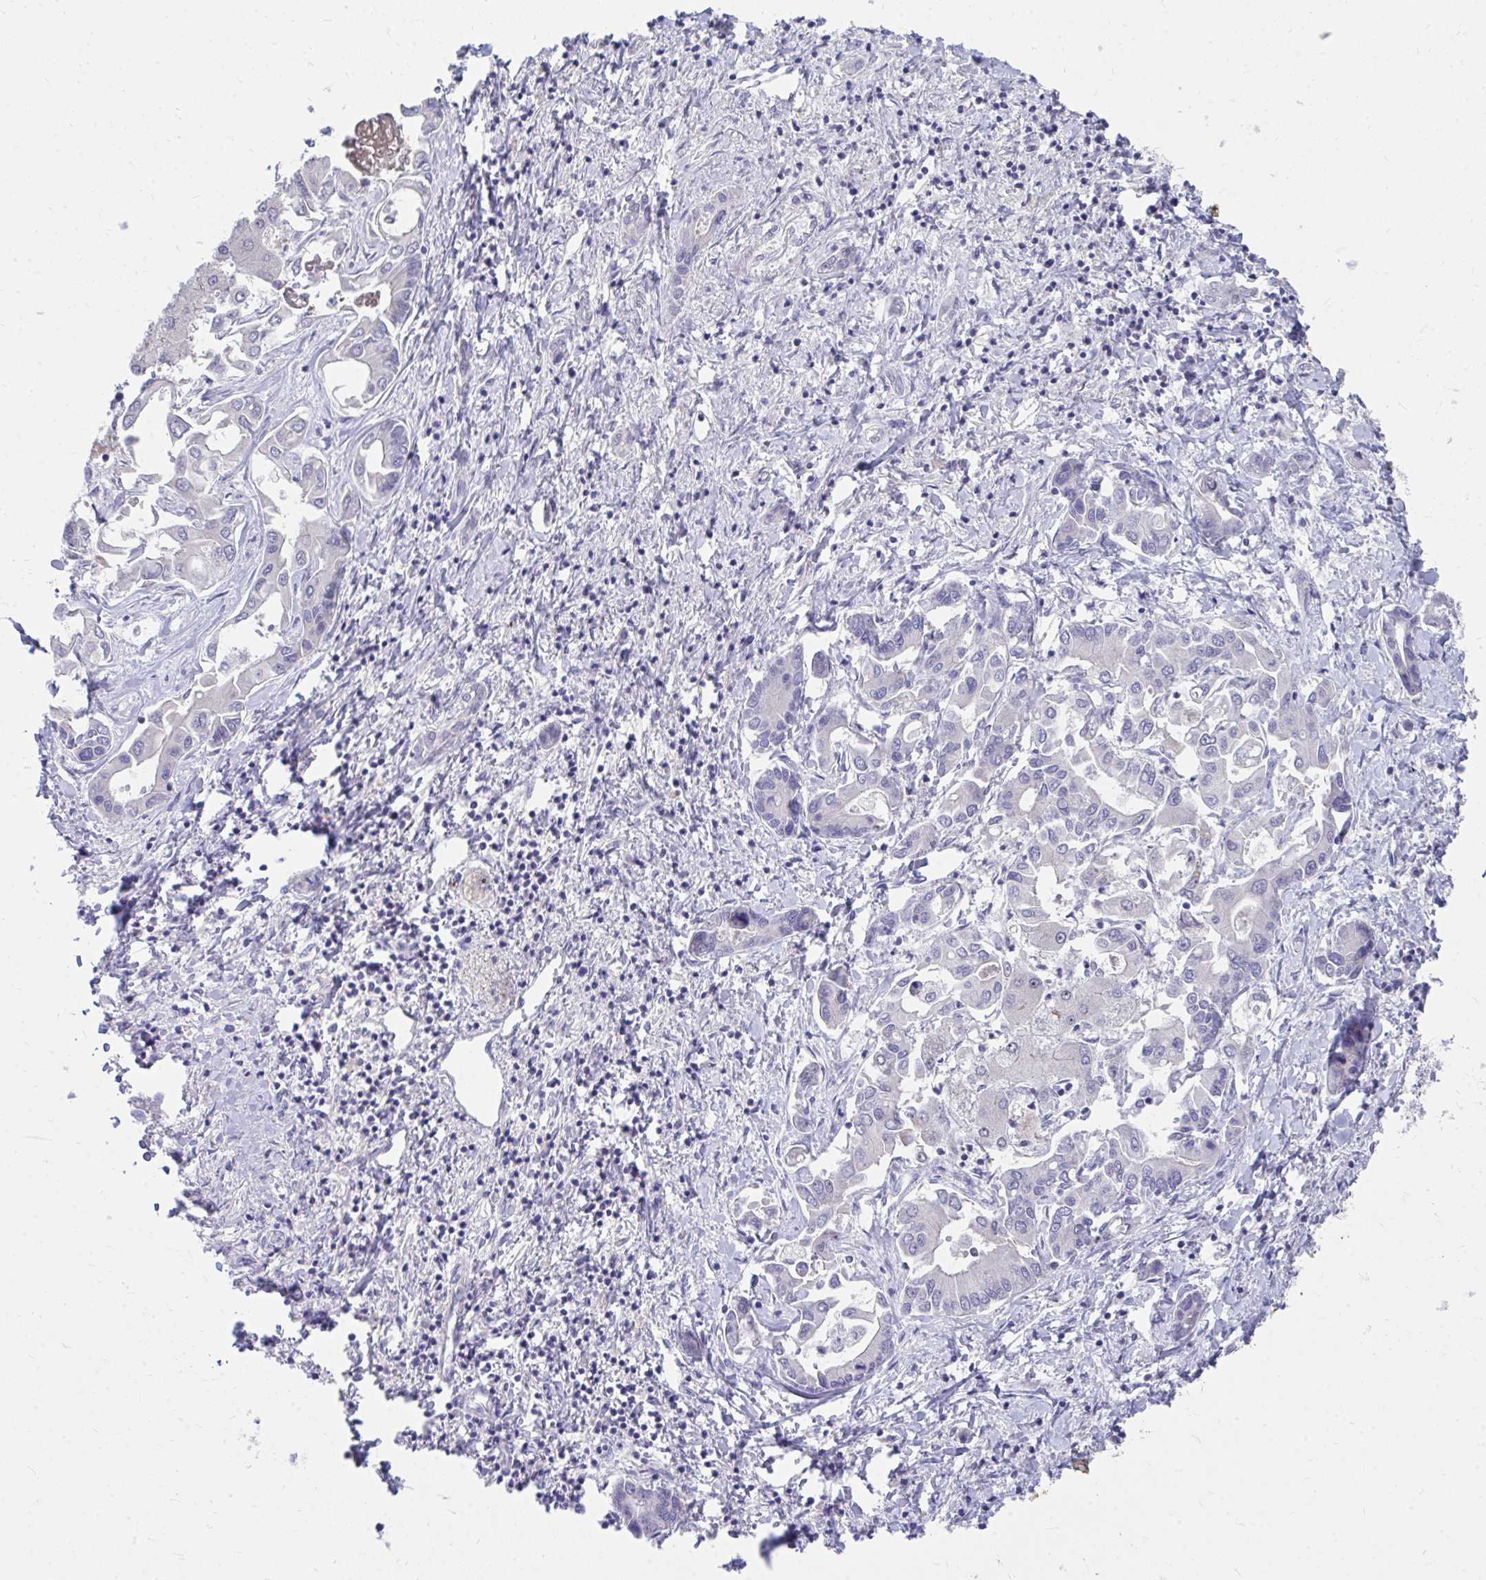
{"staining": {"intensity": "negative", "quantity": "none", "location": "none"}, "tissue": "liver cancer", "cell_type": "Tumor cells", "image_type": "cancer", "snomed": [{"axis": "morphology", "description": "Cholangiocarcinoma"}, {"axis": "topography", "description": "Liver"}], "caption": "Immunohistochemistry (IHC) histopathology image of liver cancer (cholangiocarcinoma) stained for a protein (brown), which demonstrates no expression in tumor cells.", "gene": "FHIP1B", "patient": {"sex": "male", "age": 66}}